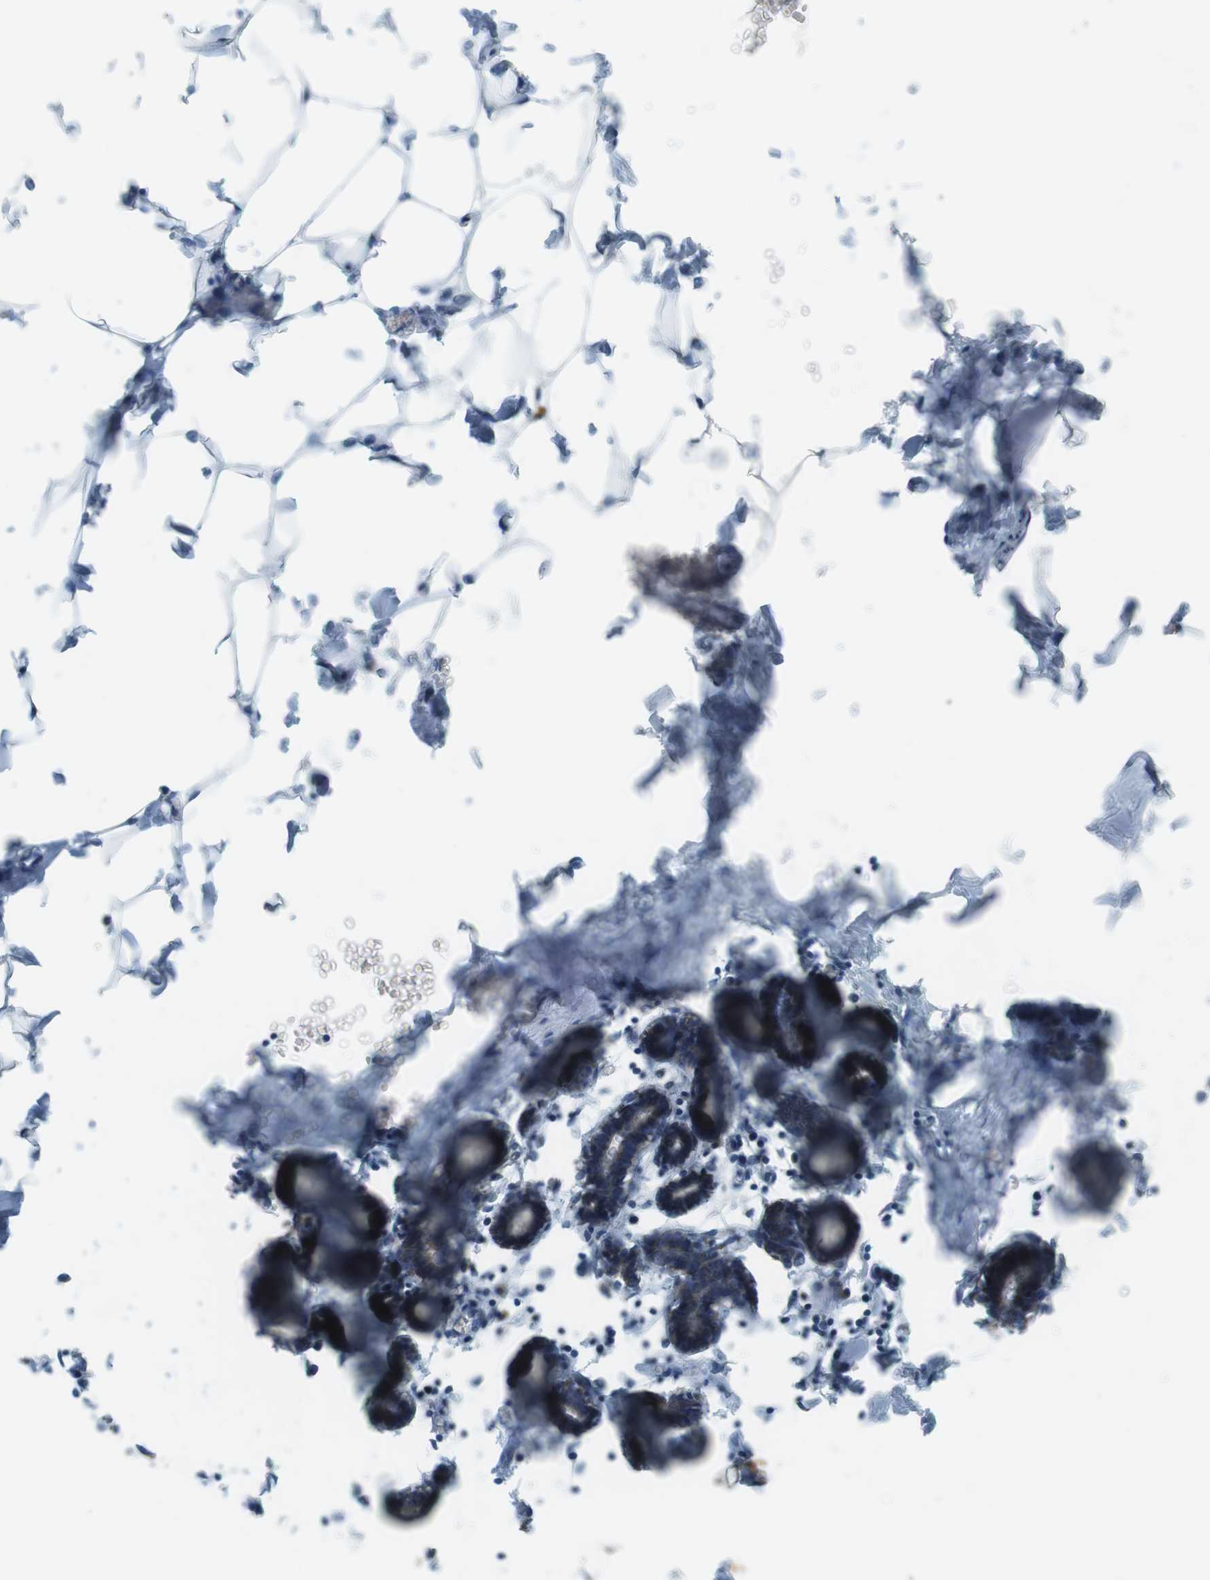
{"staining": {"intensity": "negative", "quantity": "none", "location": "none"}, "tissue": "breast", "cell_type": "Adipocytes", "image_type": "normal", "snomed": [{"axis": "morphology", "description": "Normal tissue, NOS"}, {"axis": "topography", "description": "Breast"}], "caption": "Immunohistochemistry photomicrograph of benign breast stained for a protein (brown), which reveals no positivity in adipocytes. (DAB IHC, high magnification).", "gene": "SLC41A1", "patient": {"sex": "female", "age": 27}}